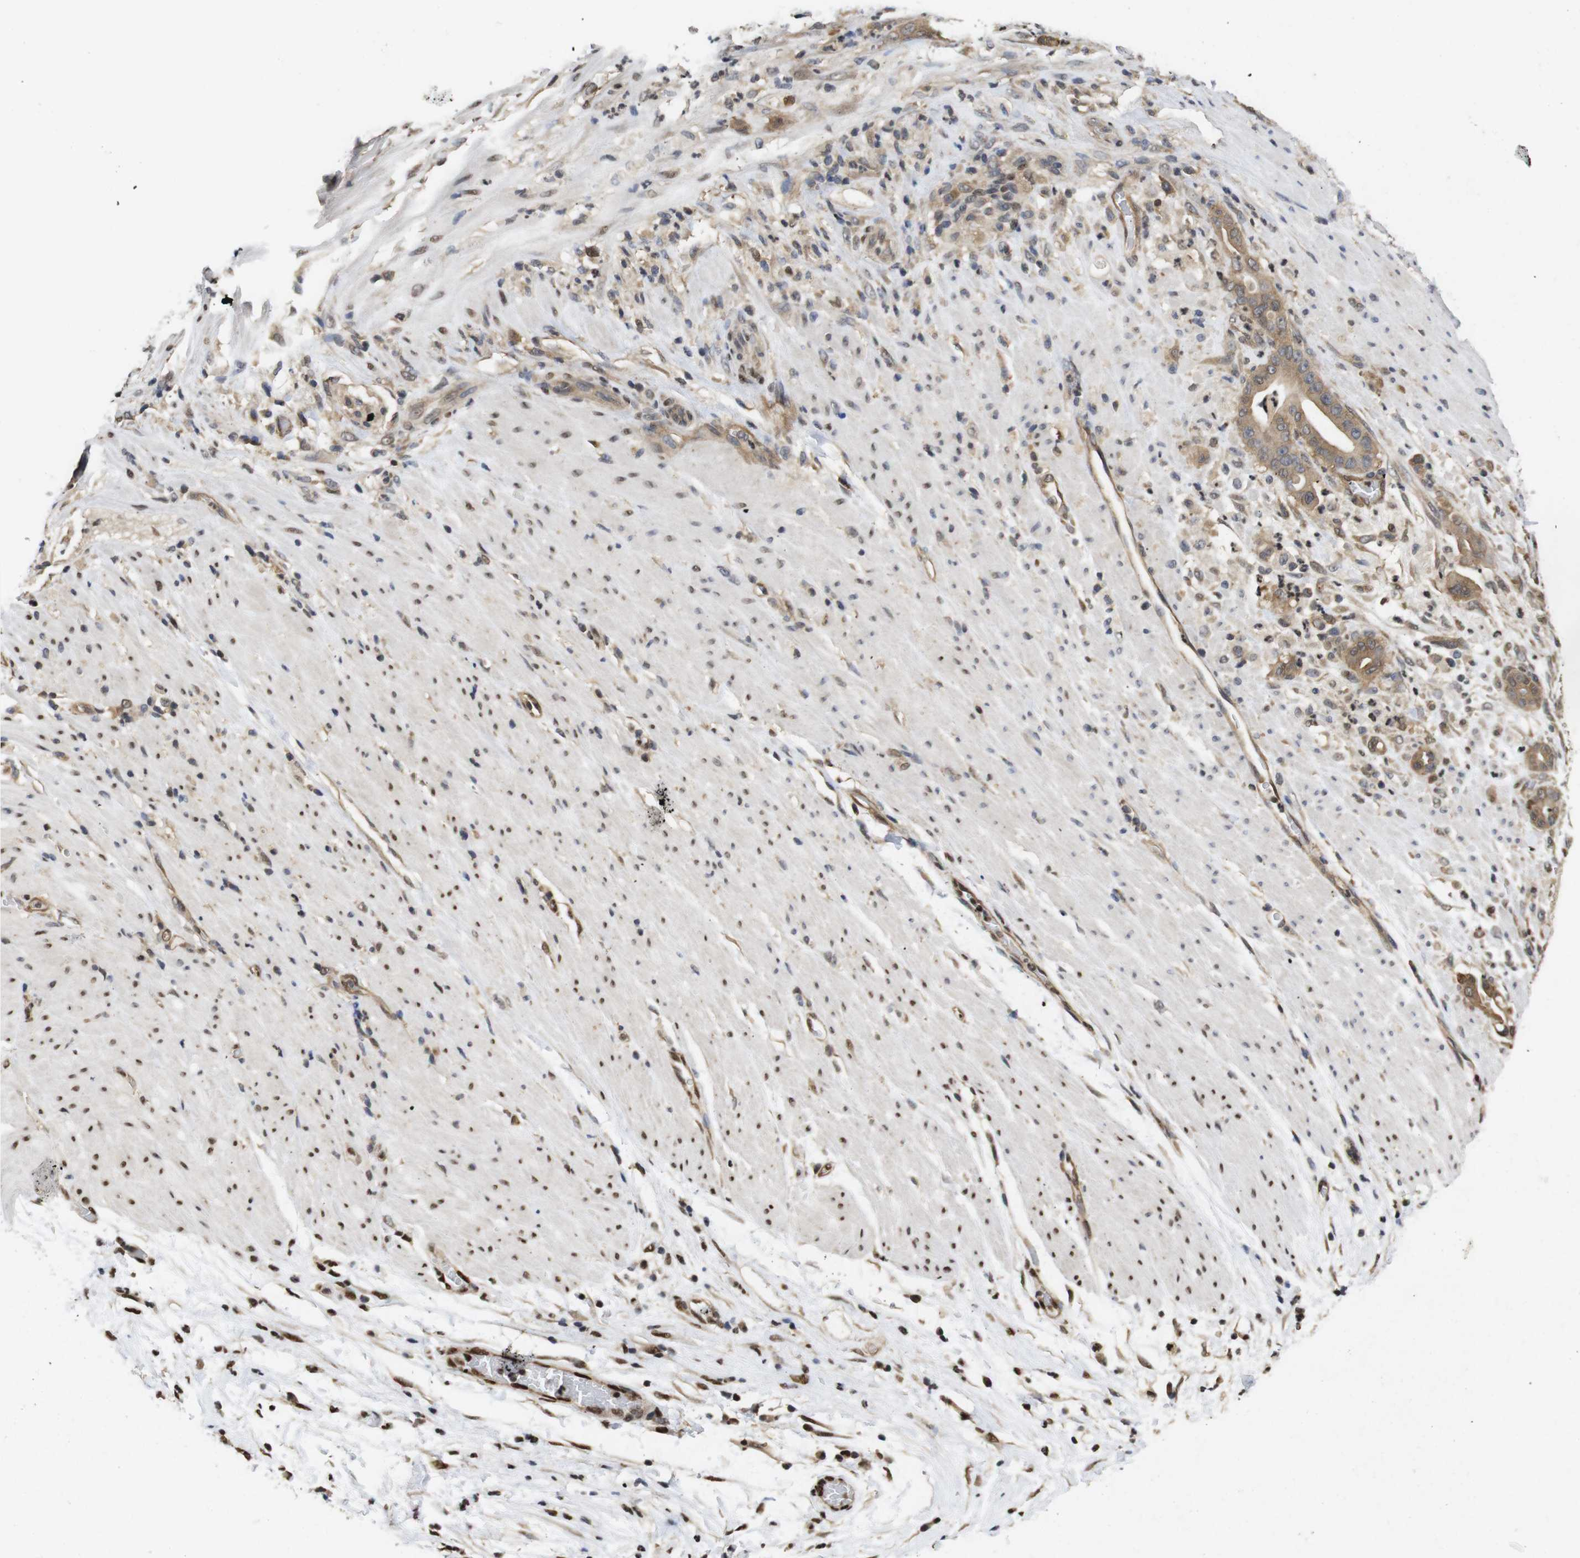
{"staining": {"intensity": "moderate", "quantity": ">75%", "location": "cytoplasmic/membranous"}, "tissue": "pancreatic cancer", "cell_type": "Tumor cells", "image_type": "cancer", "snomed": [{"axis": "morphology", "description": "Adenocarcinoma, NOS"}, {"axis": "topography", "description": "Pancreas"}], "caption": "Brown immunohistochemical staining in pancreatic adenocarcinoma reveals moderate cytoplasmic/membranous positivity in about >75% of tumor cells. The staining is performed using DAB brown chromogen to label protein expression. The nuclei are counter-stained blue using hematoxylin.", "gene": "SUMO3", "patient": {"sex": "male", "age": 63}}